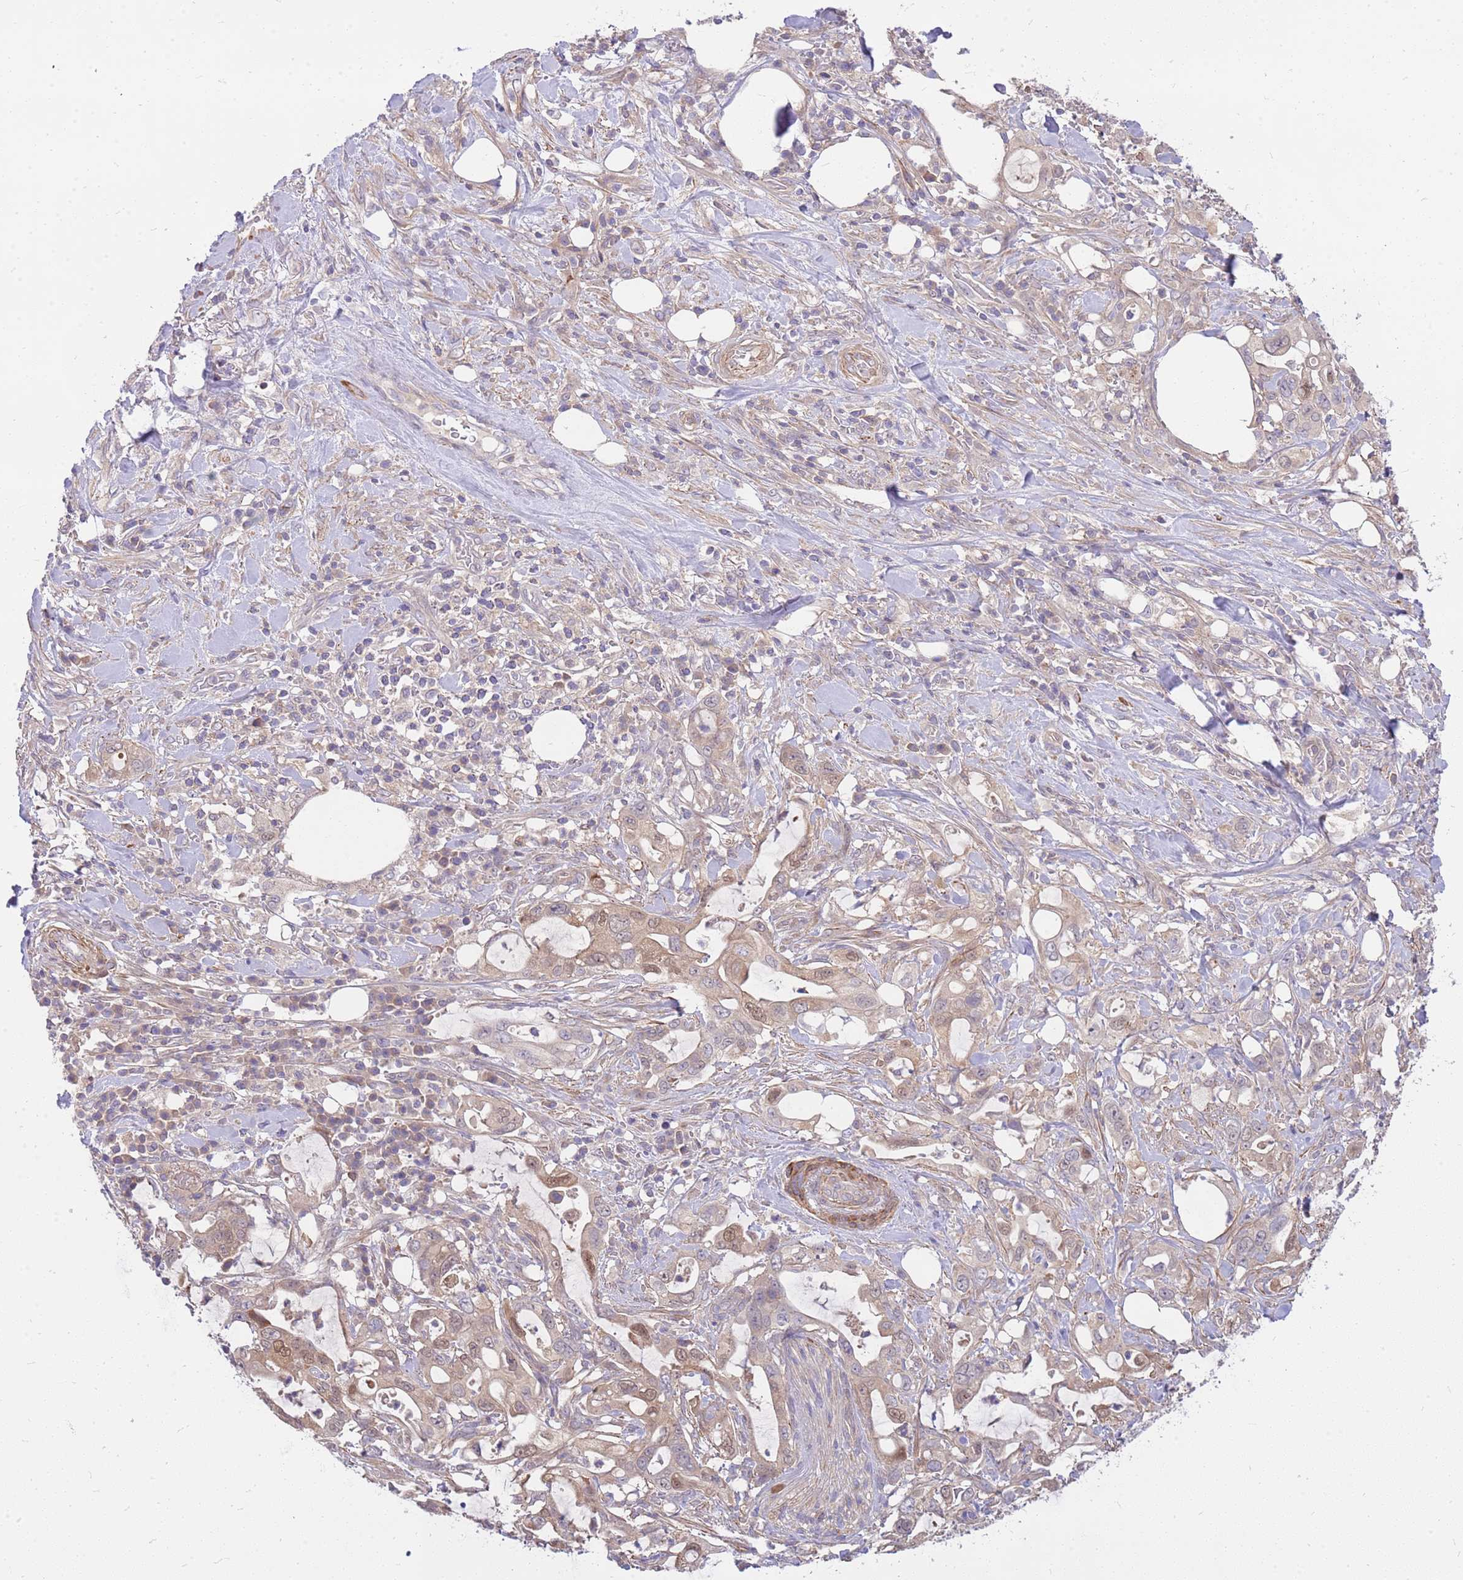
{"staining": {"intensity": "weak", "quantity": ">75%", "location": "cytoplasmic/membranous"}, "tissue": "pancreatic cancer", "cell_type": "Tumor cells", "image_type": "cancer", "snomed": [{"axis": "morphology", "description": "Adenocarcinoma, NOS"}, {"axis": "topography", "description": "Pancreas"}], "caption": "Brown immunohistochemical staining in human pancreatic cancer (adenocarcinoma) demonstrates weak cytoplasmic/membranous expression in approximately >75% of tumor cells. Using DAB (brown) and hematoxylin (blue) stains, captured at high magnification using brightfield microscopy.", "gene": "MVD", "patient": {"sex": "female", "age": 61}}